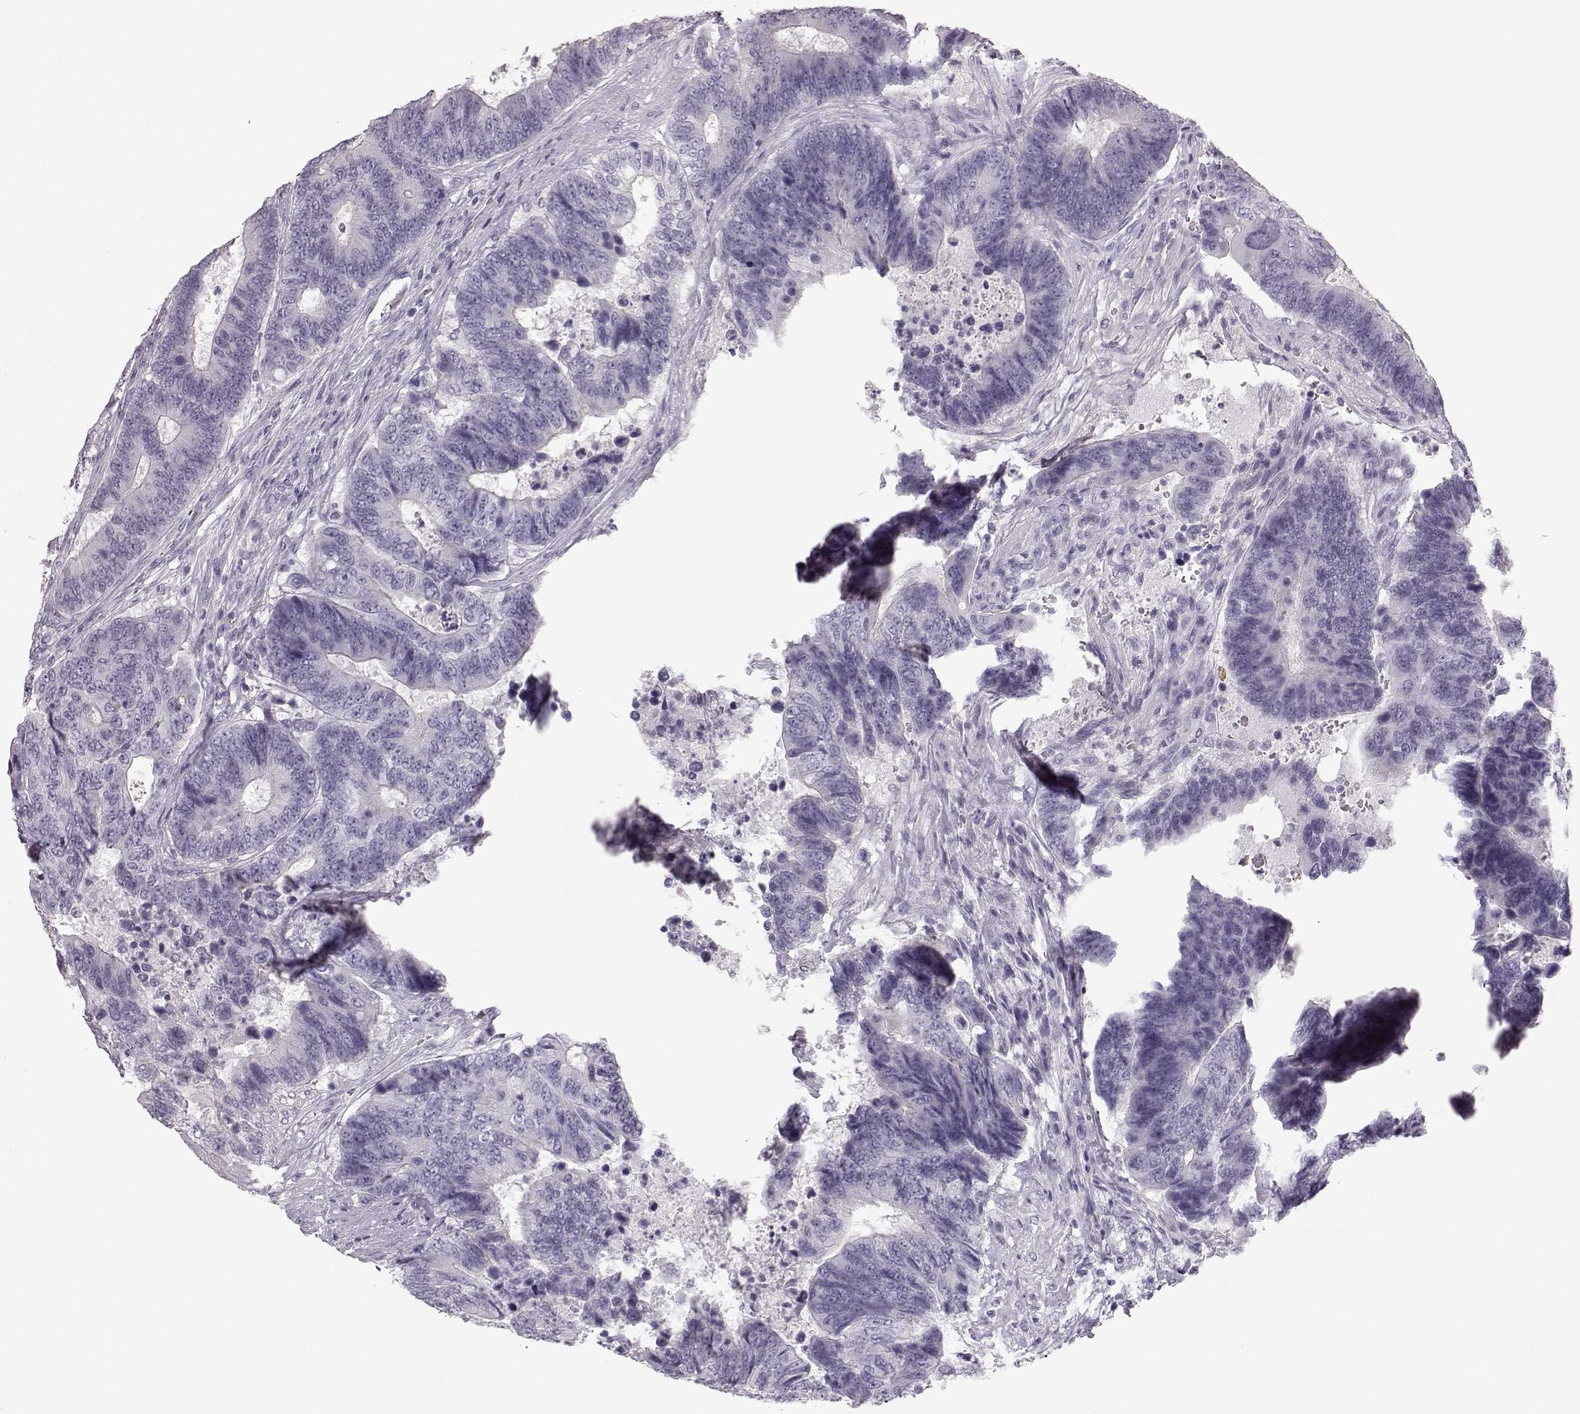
{"staining": {"intensity": "negative", "quantity": "none", "location": "none"}, "tissue": "colorectal cancer", "cell_type": "Tumor cells", "image_type": "cancer", "snomed": [{"axis": "morphology", "description": "Adenocarcinoma, NOS"}, {"axis": "topography", "description": "Colon"}], "caption": "There is no significant positivity in tumor cells of colorectal cancer. (Stains: DAB immunohistochemistry with hematoxylin counter stain, Microscopy: brightfield microscopy at high magnification).", "gene": "BFSP2", "patient": {"sex": "female", "age": 48}}